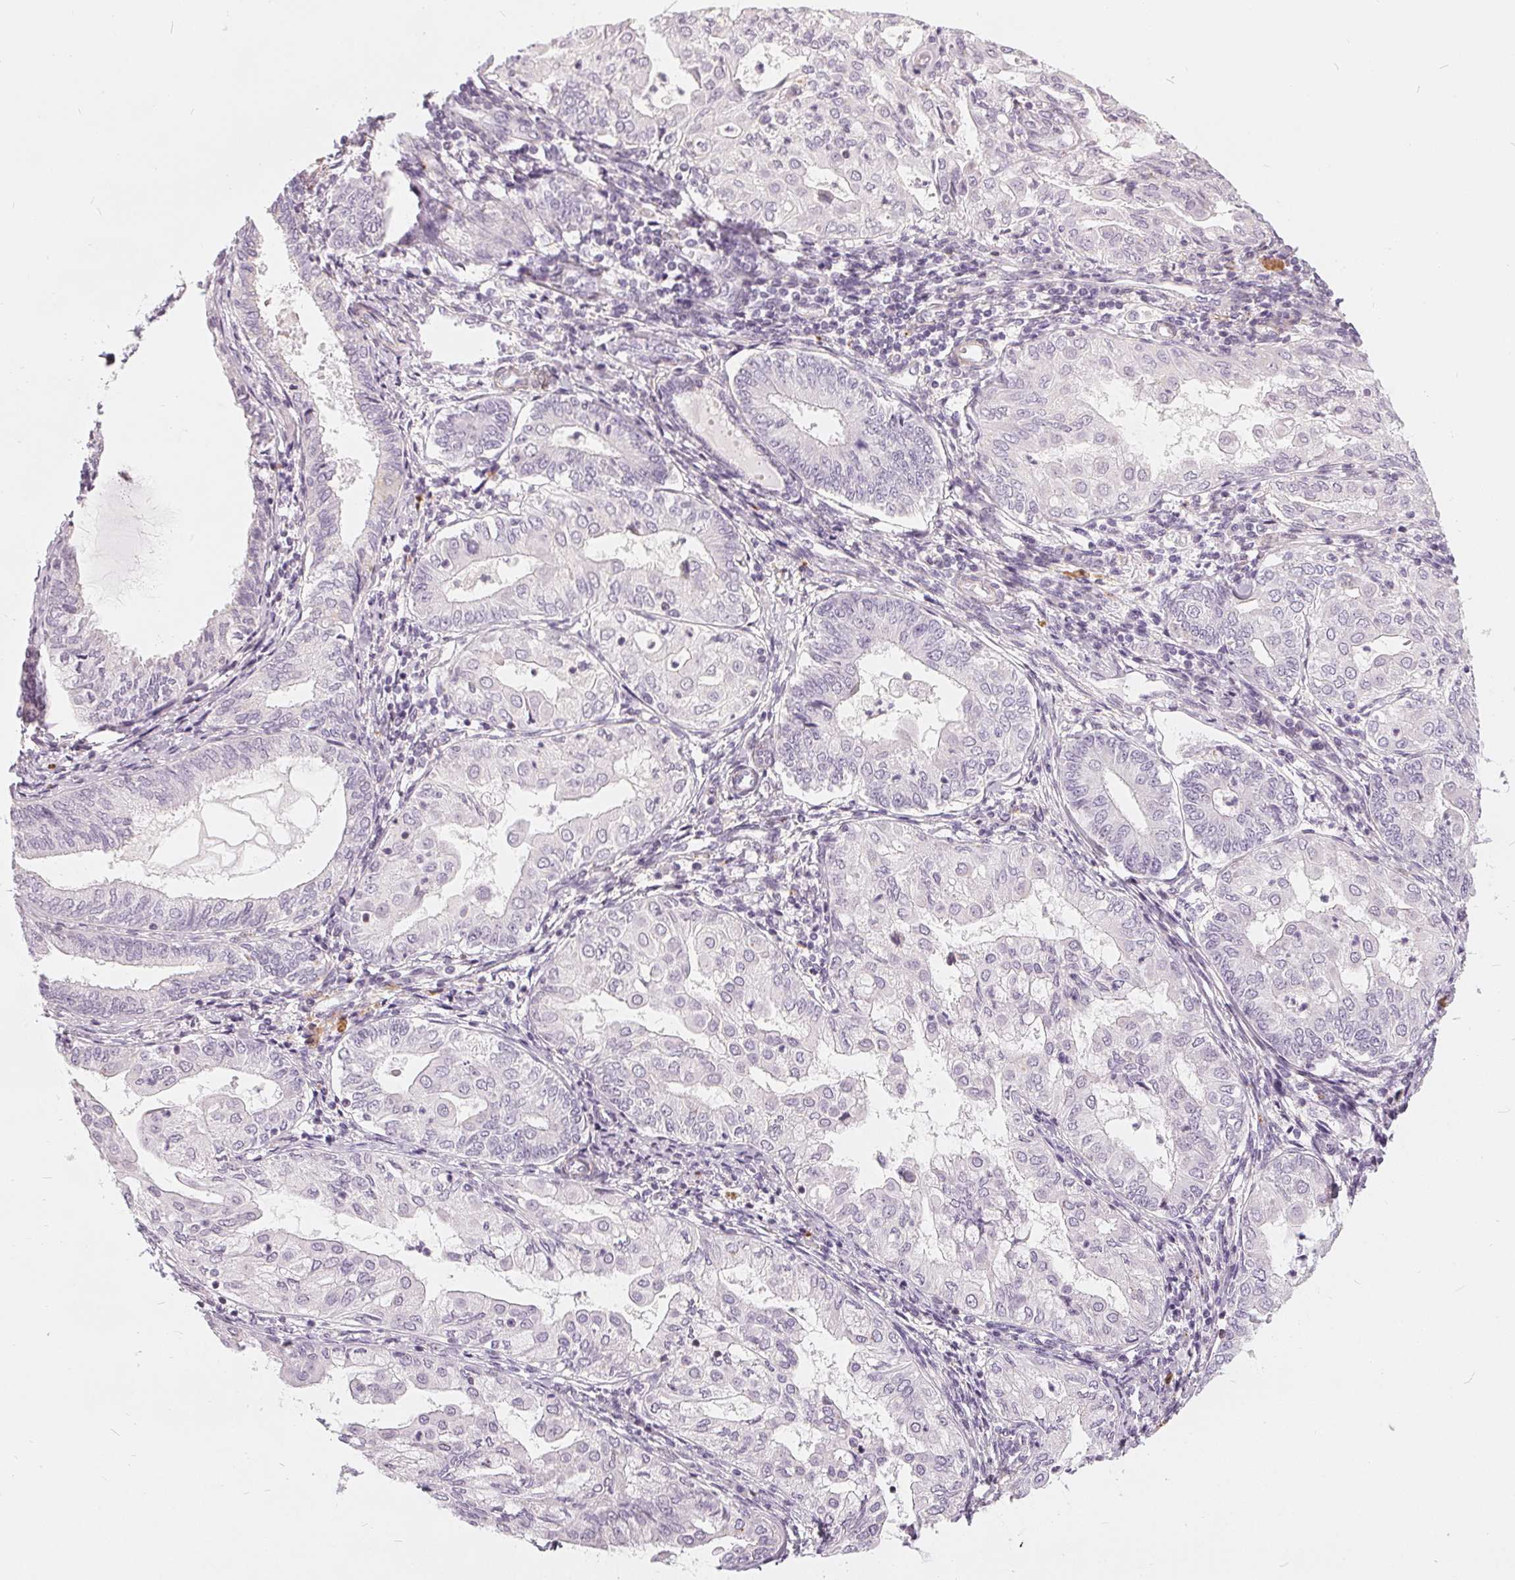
{"staining": {"intensity": "negative", "quantity": "none", "location": "none"}, "tissue": "endometrial cancer", "cell_type": "Tumor cells", "image_type": "cancer", "snomed": [{"axis": "morphology", "description": "Adenocarcinoma, NOS"}, {"axis": "topography", "description": "Endometrium"}], "caption": "DAB (3,3'-diaminobenzidine) immunohistochemical staining of endometrial adenocarcinoma shows no significant positivity in tumor cells.", "gene": "HOPX", "patient": {"sex": "female", "age": 68}}